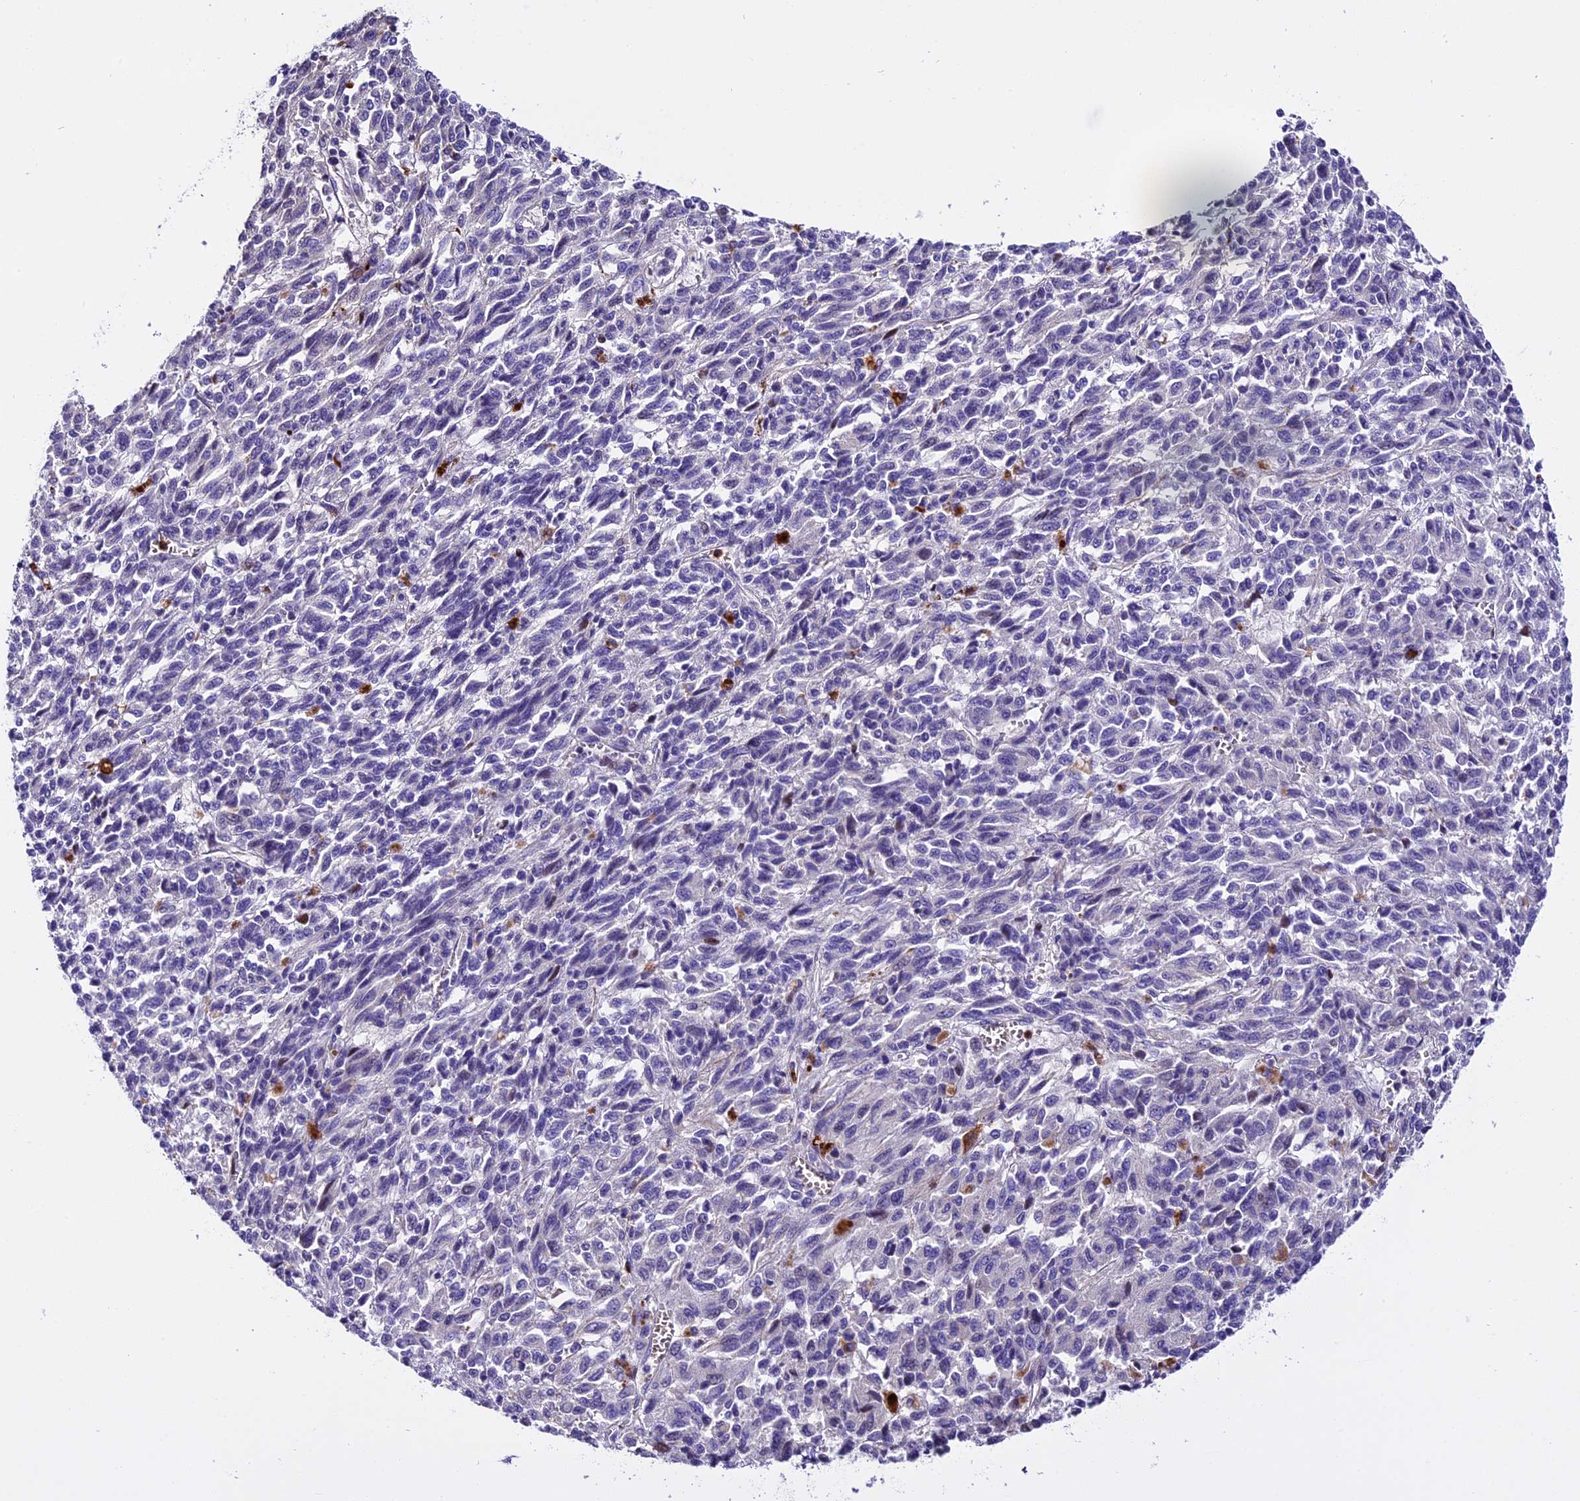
{"staining": {"intensity": "negative", "quantity": "none", "location": "none"}, "tissue": "melanoma", "cell_type": "Tumor cells", "image_type": "cancer", "snomed": [{"axis": "morphology", "description": "Malignant melanoma, Metastatic site"}, {"axis": "topography", "description": "Lung"}], "caption": "Tumor cells are negative for protein expression in human malignant melanoma (metastatic site).", "gene": "MAP3K7CL", "patient": {"sex": "male", "age": 64}}